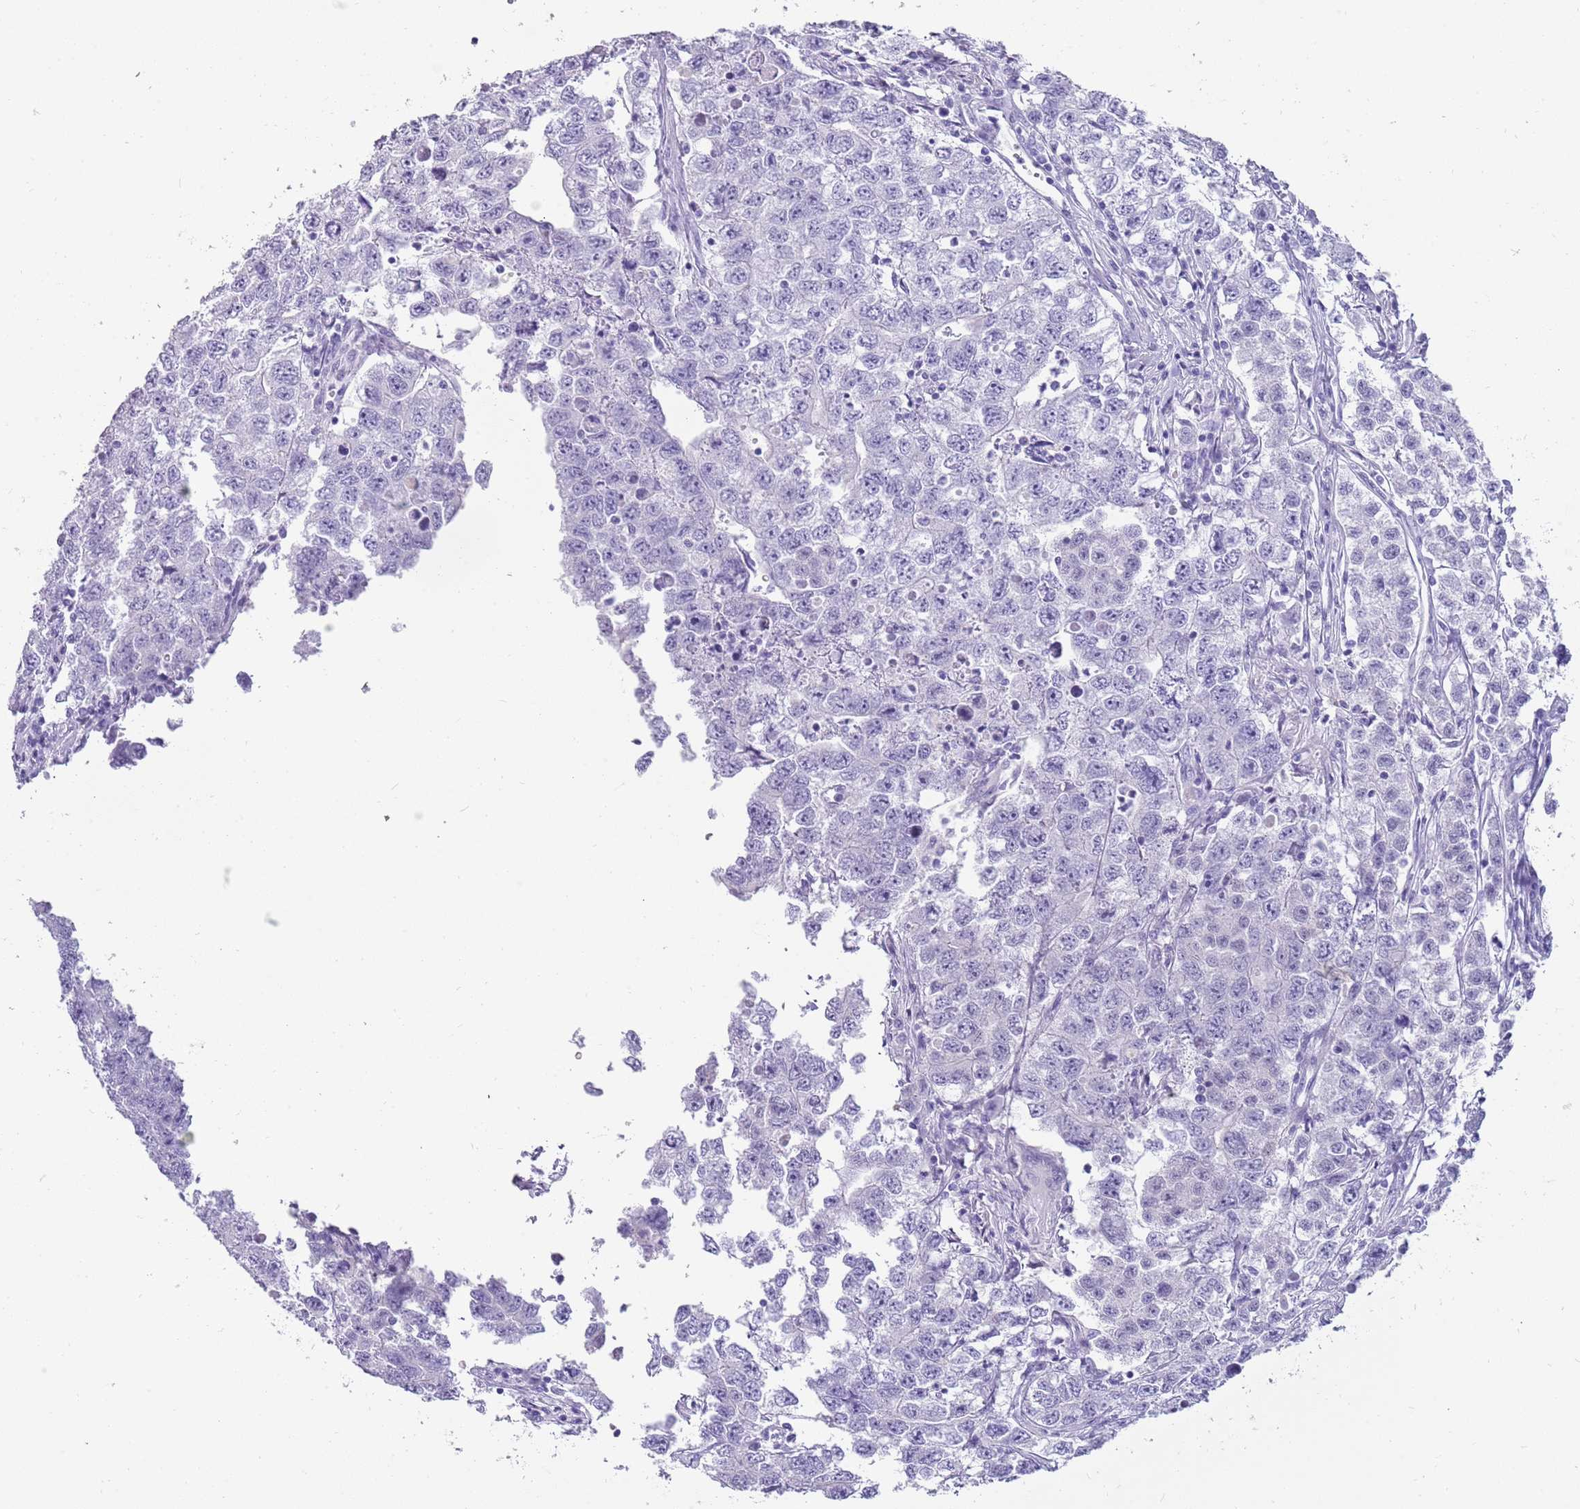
{"staining": {"intensity": "negative", "quantity": "none", "location": "none"}, "tissue": "testis cancer", "cell_type": "Tumor cells", "image_type": "cancer", "snomed": [{"axis": "morphology", "description": "Seminoma, NOS"}, {"axis": "morphology", "description": "Carcinoma, Embryonal, NOS"}, {"axis": "topography", "description": "Testis"}], "caption": "This is an immunohistochemistry histopathology image of testis seminoma. There is no positivity in tumor cells.", "gene": "NBPF3", "patient": {"sex": "male", "age": 43}}